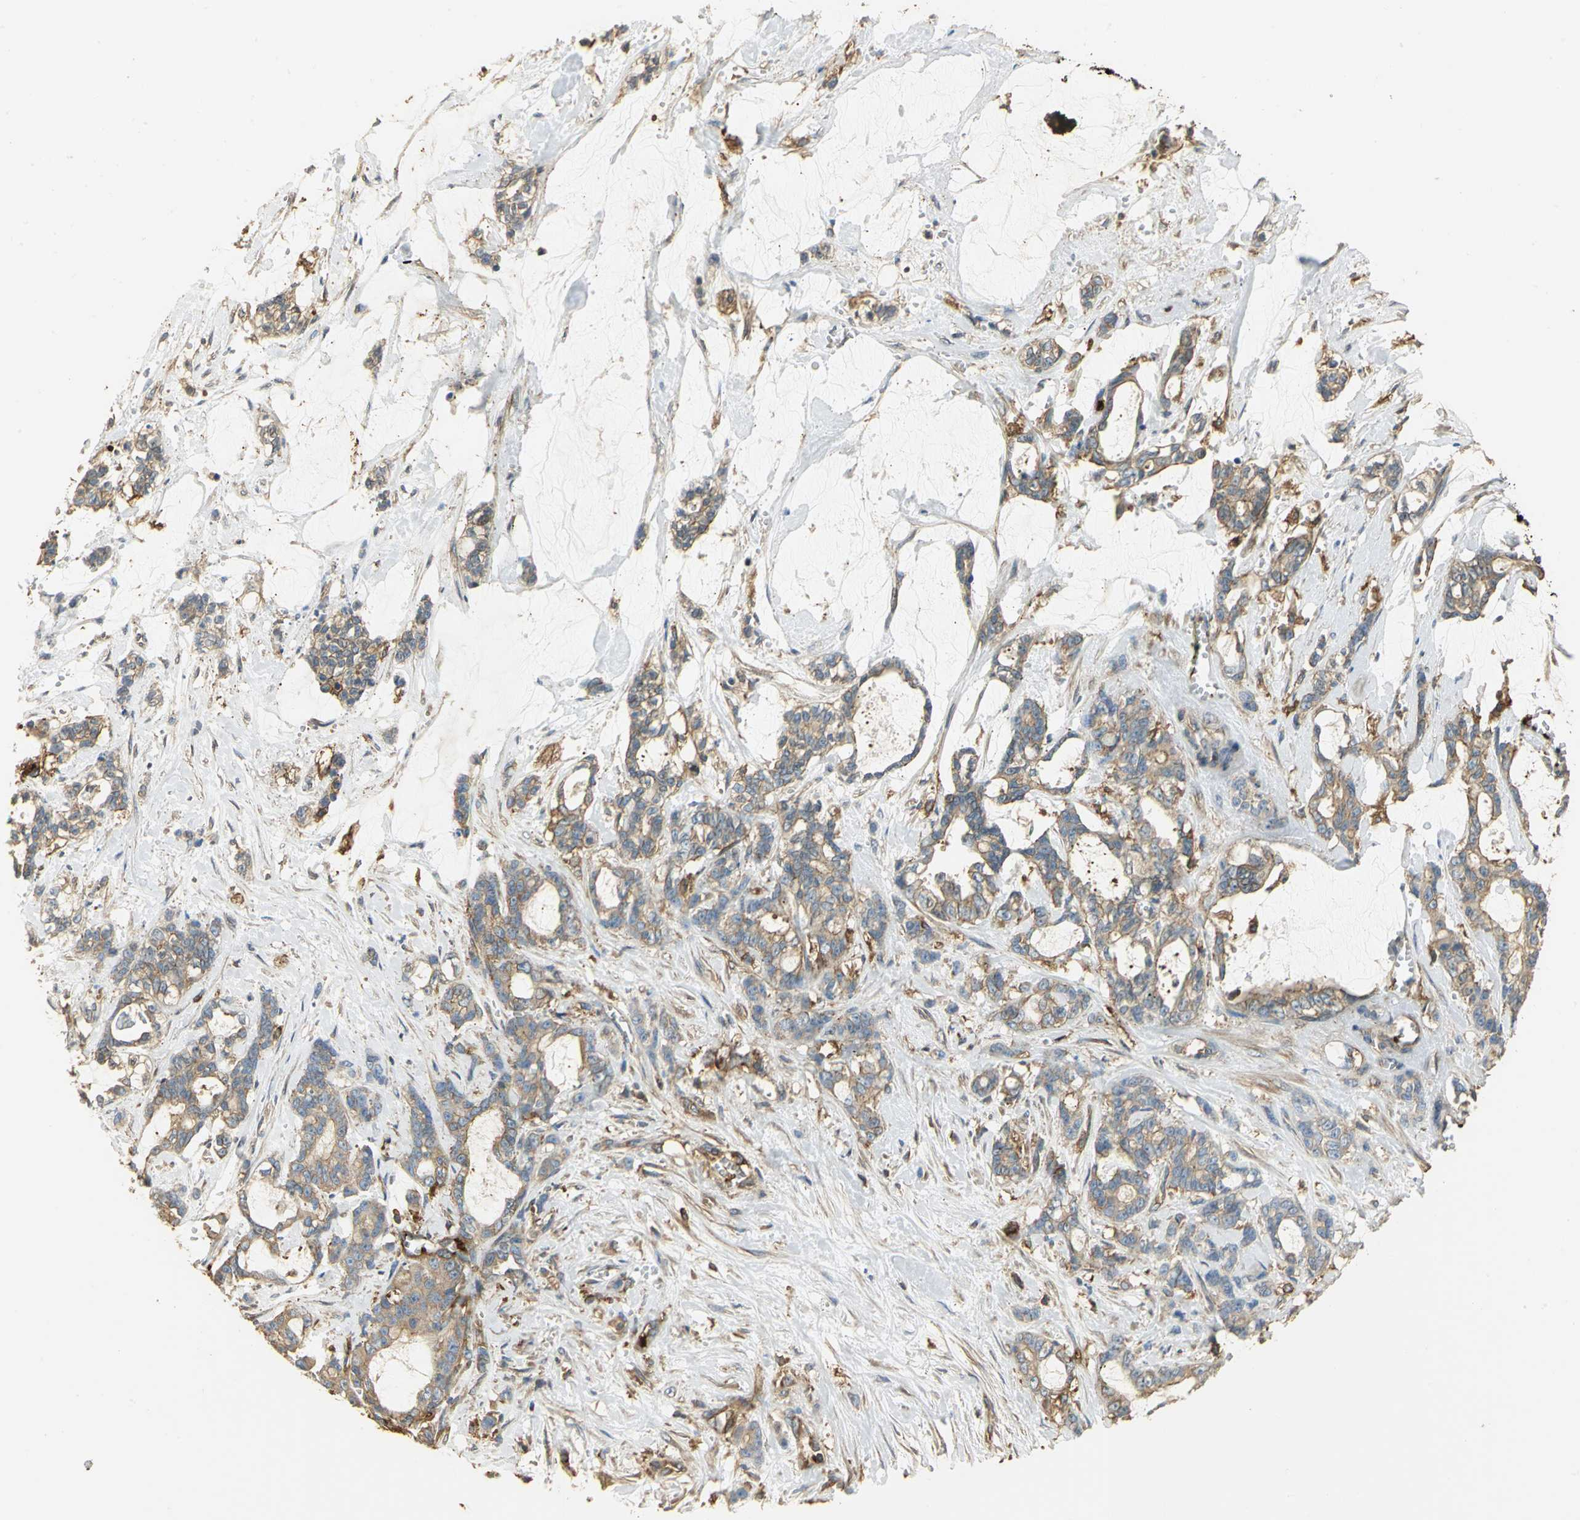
{"staining": {"intensity": "weak", "quantity": ">75%", "location": "cytoplasmic/membranous"}, "tissue": "pancreatic cancer", "cell_type": "Tumor cells", "image_type": "cancer", "snomed": [{"axis": "morphology", "description": "Adenocarcinoma, NOS"}, {"axis": "topography", "description": "Pancreas"}], "caption": "Immunohistochemical staining of adenocarcinoma (pancreatic) shows low levels of weak cytoplasmic/membranous protein expression in approximately >75% of tumor cells.", "gene": "TLN1", "patient": {"sex": "female", "age": 73}}